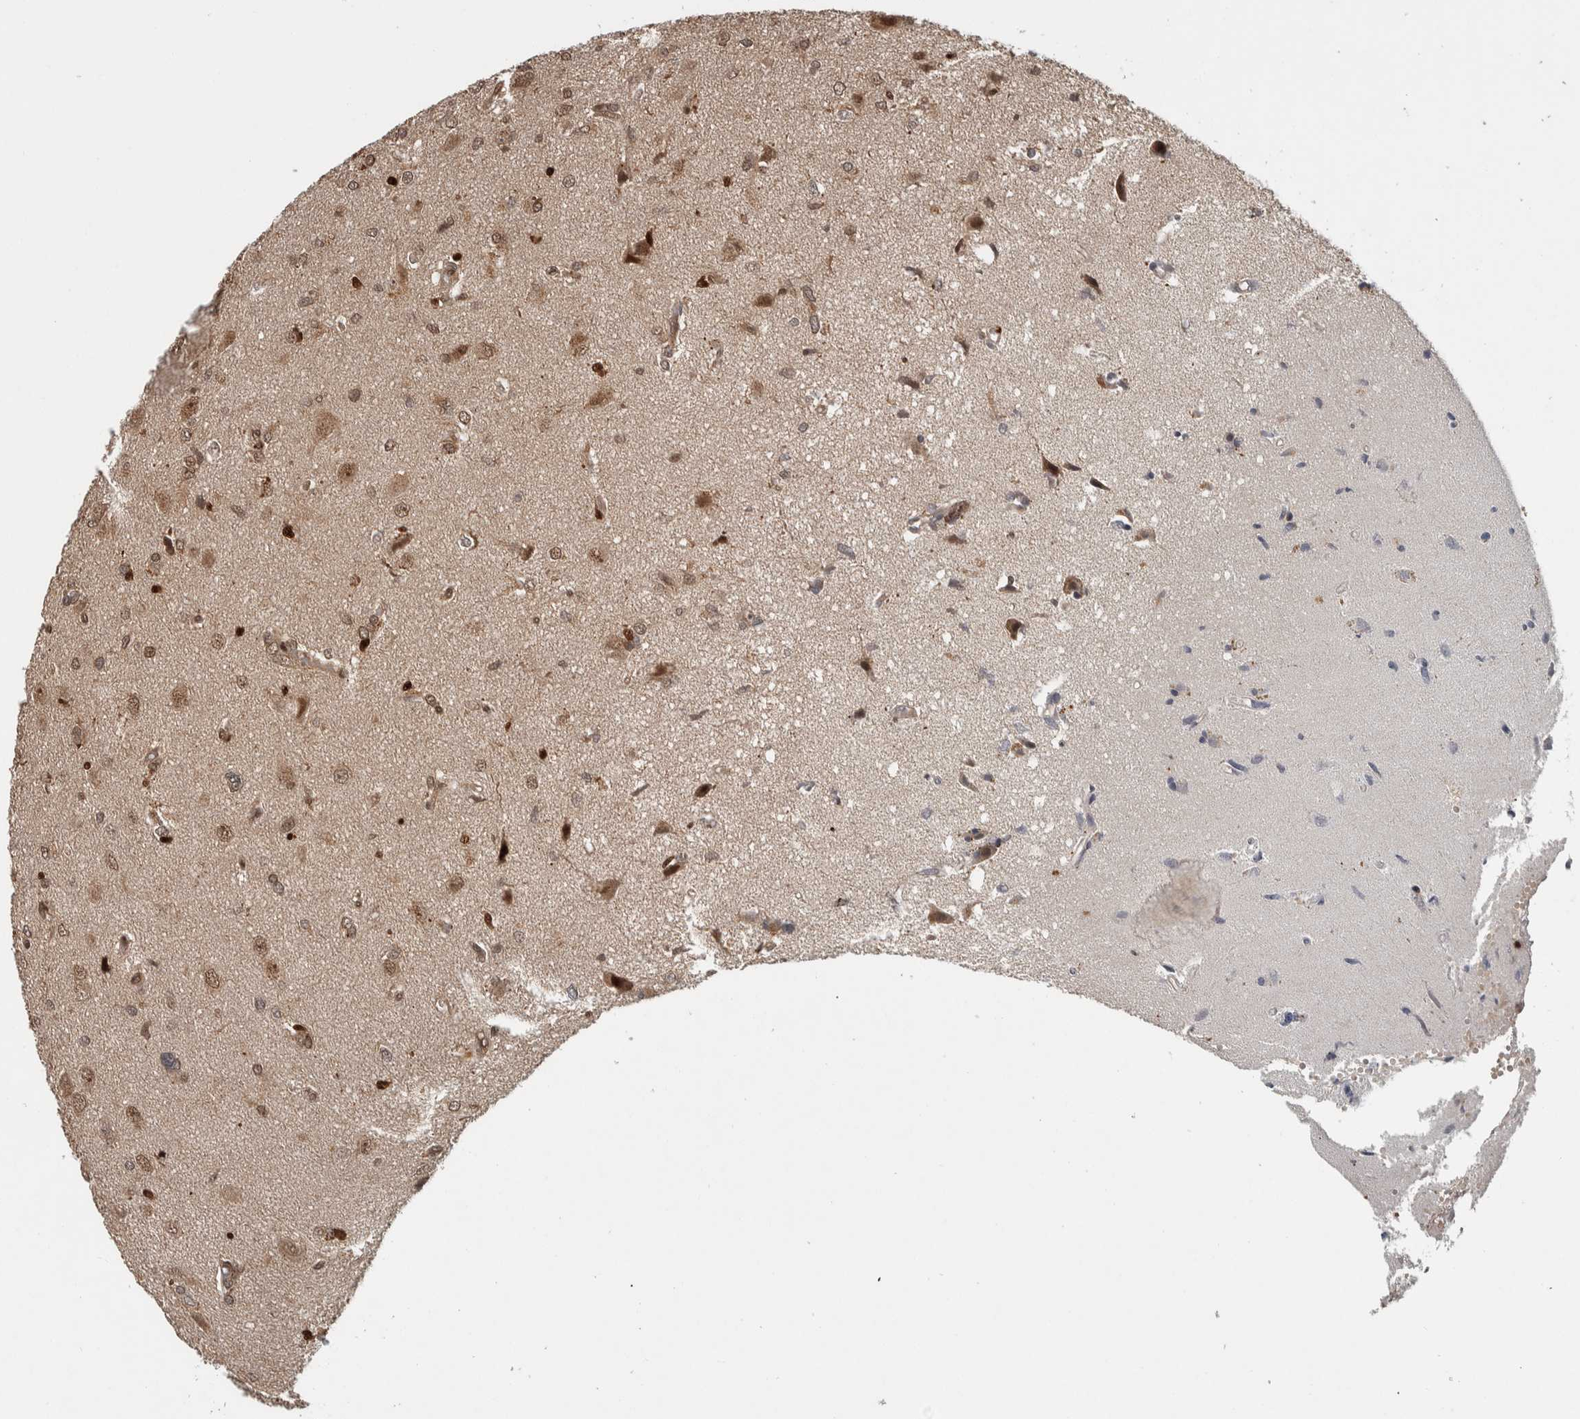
{"staining": {"intensity": "weak", "quantity": "25%-75%", "location": "nuclear"}, "tissue": "glioma", "cell_type": "Tumor cells", "image_type": "cancer", "snomed": [{"axis": "morphology", "description": "Glioma, malignant, High grade"}, {"axis": "topography", "description": "Brain"}], "caption": "High-grade glioma (malignant) stained with a brown dye reveals weak nuclear positive expression in about 25%-75% of tumor cells.", "gene": "RPS6KA4", "patient": {"sex": "female", "age": 59}}